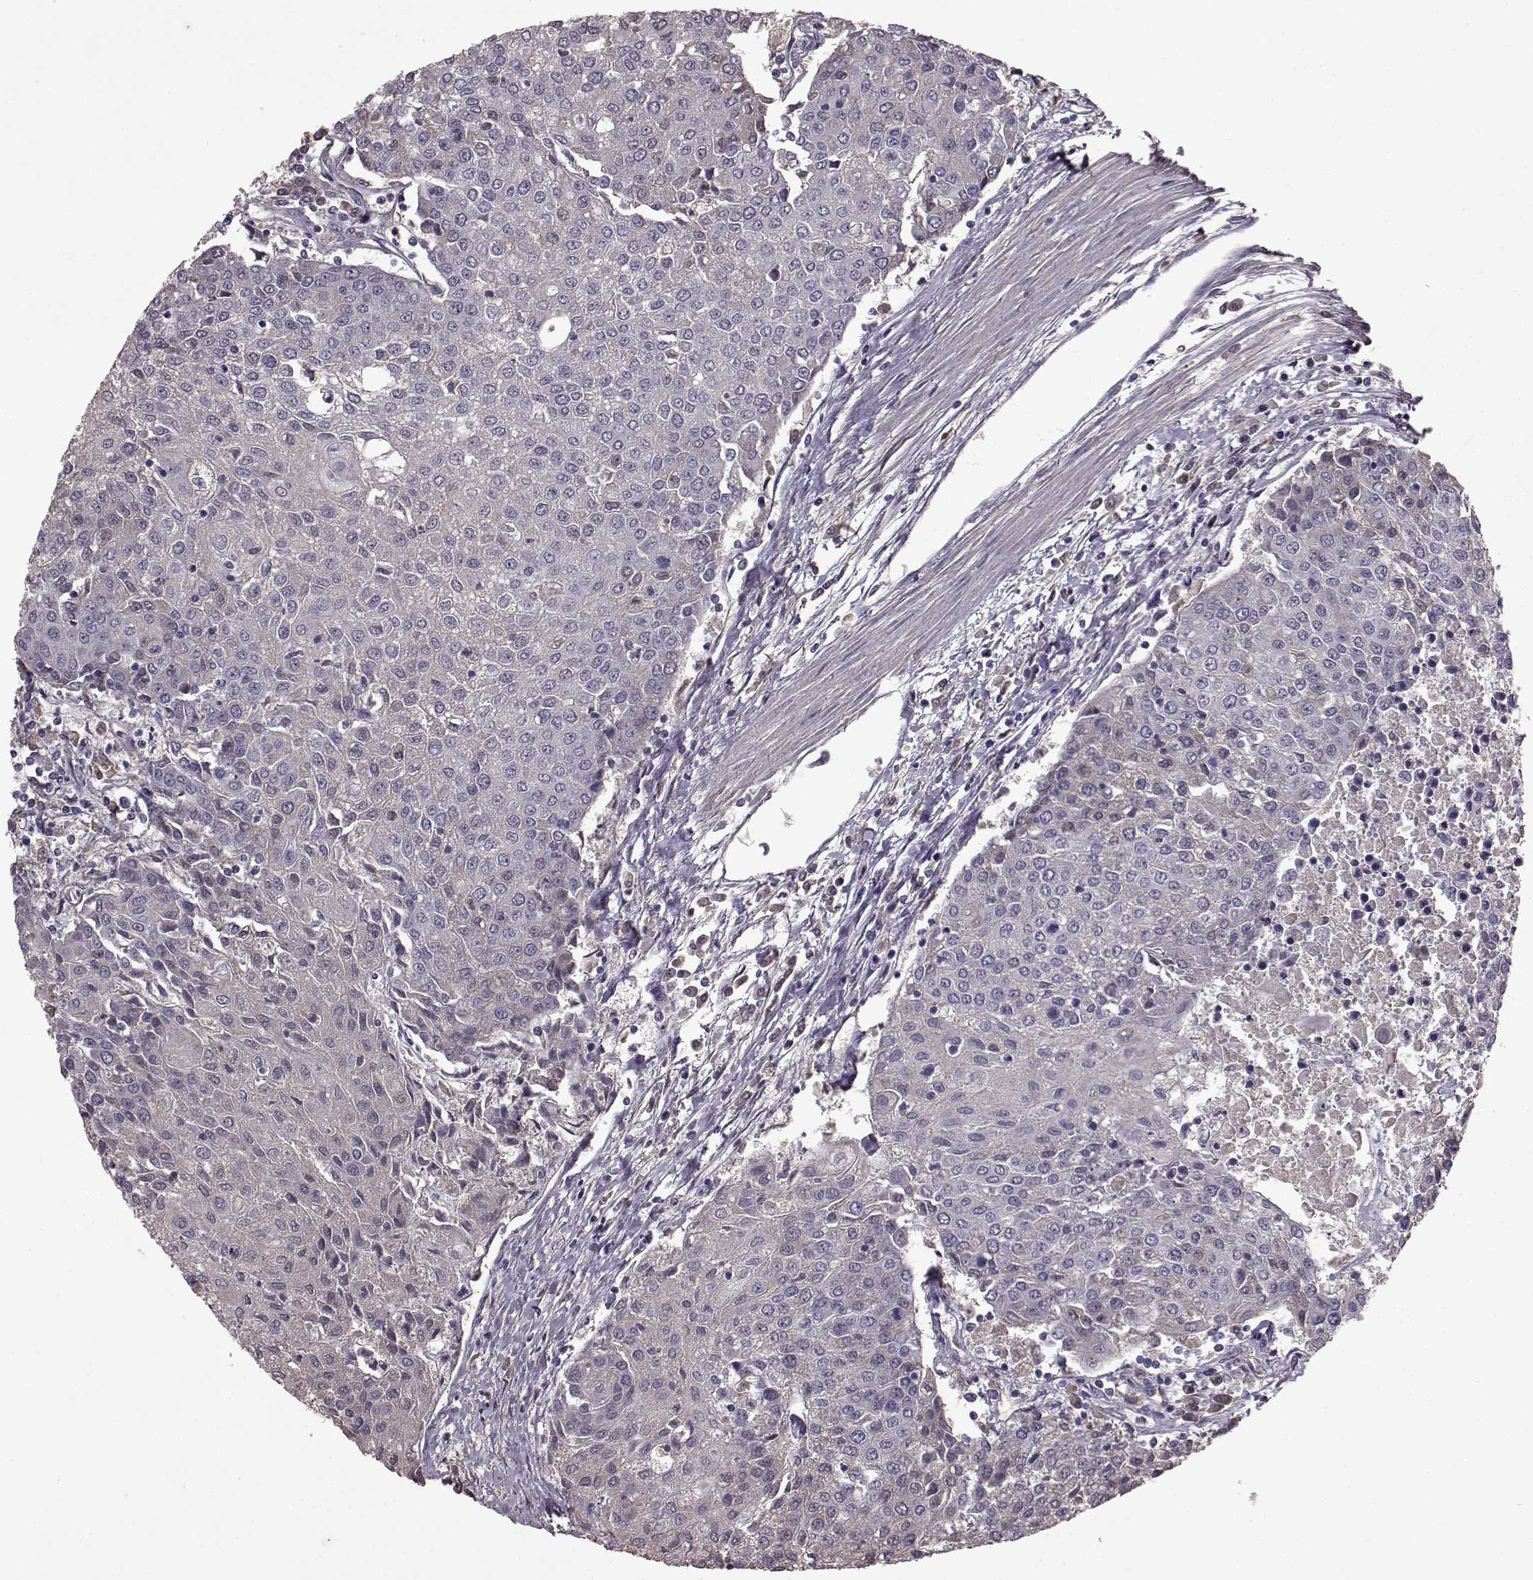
{"staining": {"intensity": "negative", "quantity": "none", "location": "none"}, "tissue": "urothelial cancer", "cell_type": "Tumor cells", "image_type": "cancer", "snomed": [{"axis": "morphology", "description": "Urothelial carcinoma, High grade"}, {"axis": "topography", "description": "Urinary bladder"}], "caption": "High power microscopy image of an immunohistochemistry image of urothelial carcinoma (high-grade), revealing no significant expression in tumor cells. (IHC, brightfield microscopy, high magnification).", "gene": "FRRS1L", "patient": {"sex": "female", "age": 85}}